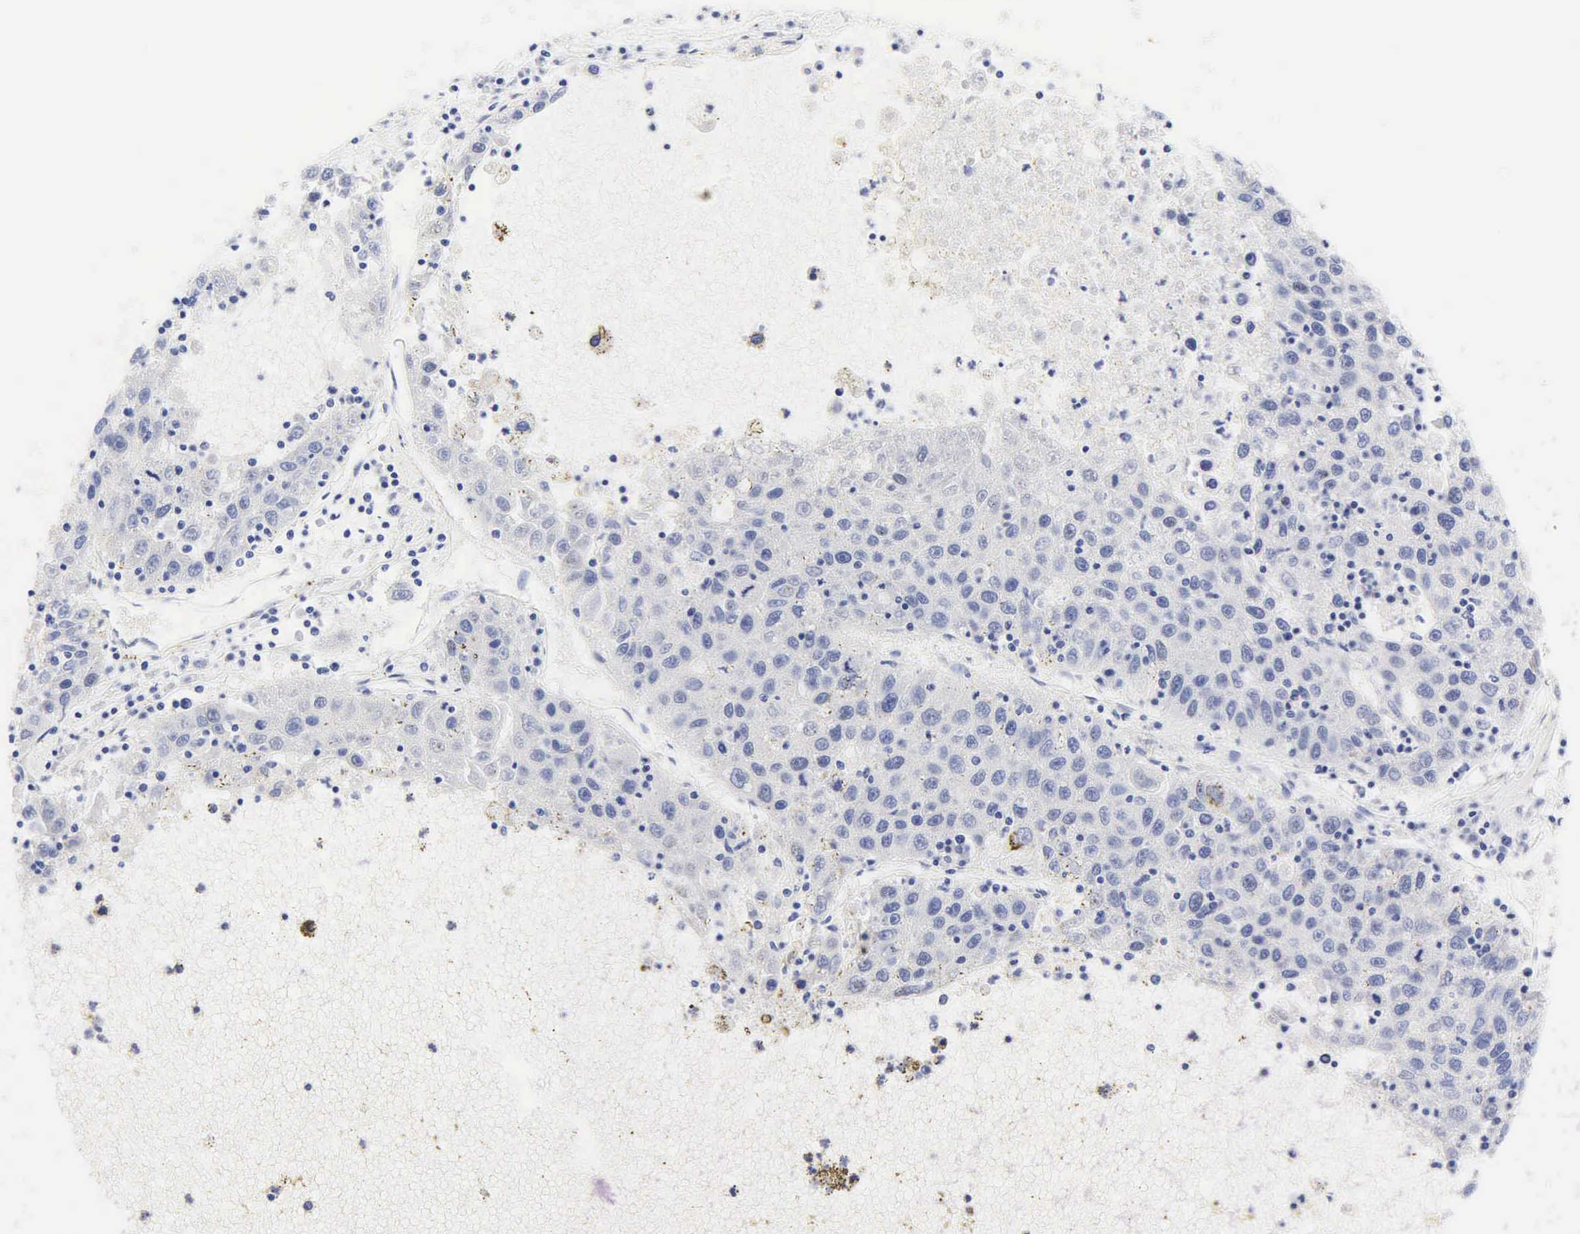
{"staining": {"intensity": "negative", "quantity": "none", "location": "none"}, "tissue": "liver cancer", "cell_type": "Tumor cells", "image_type": "cancer", "snomed": [{"axis": "morphology", "description": "Carcinoma, Hepatocellular, NOS"}, {"axis": "topography", "description": "Liver"}], "caption": "A histopathology image of human liver cancer (hepatocellular carcinoma) is negative for staining in tumor cells. (Brightfield microscopy of DAB (3,3'-diaminobenzidine) immunohistochemistry at high magnification).", "gene": "DES", "patient": {"sex": "male", "age": 49}}